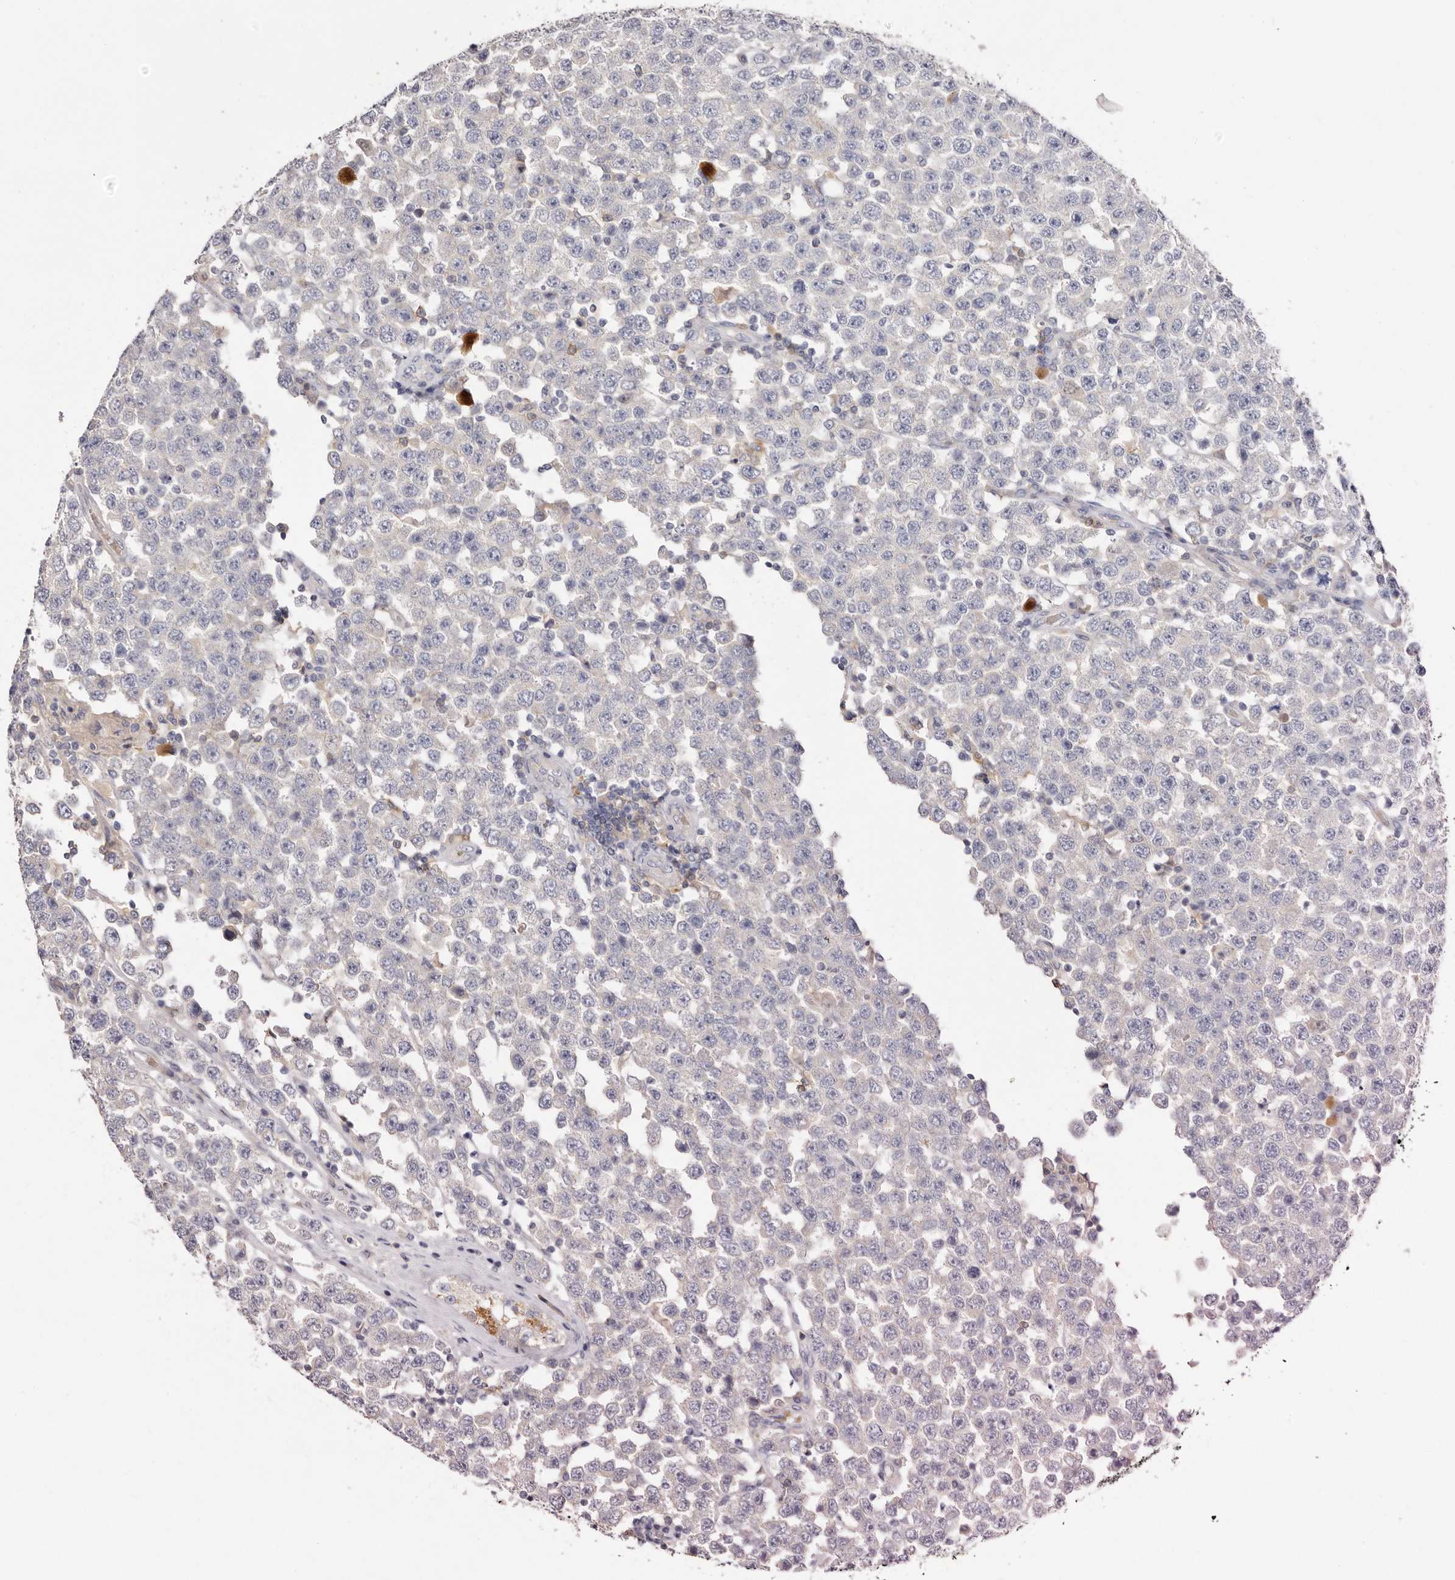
{"staining": {"intensity": "negative", "quantity": "none", "location": "none"}, "tissue": "testis cancer", "cell_type": "Tumor cells", "image_type": "cancer", "snomed": [{"axis": "morphology", "description": "Seminoma, NOS"}, {"axis": "topography", "description": "Testis"}], "caption": "There is no significant positivity in tumor cells of testis cancer.", "gene": "S1PR5", "patient": {"sex": "male", "age": 28}}